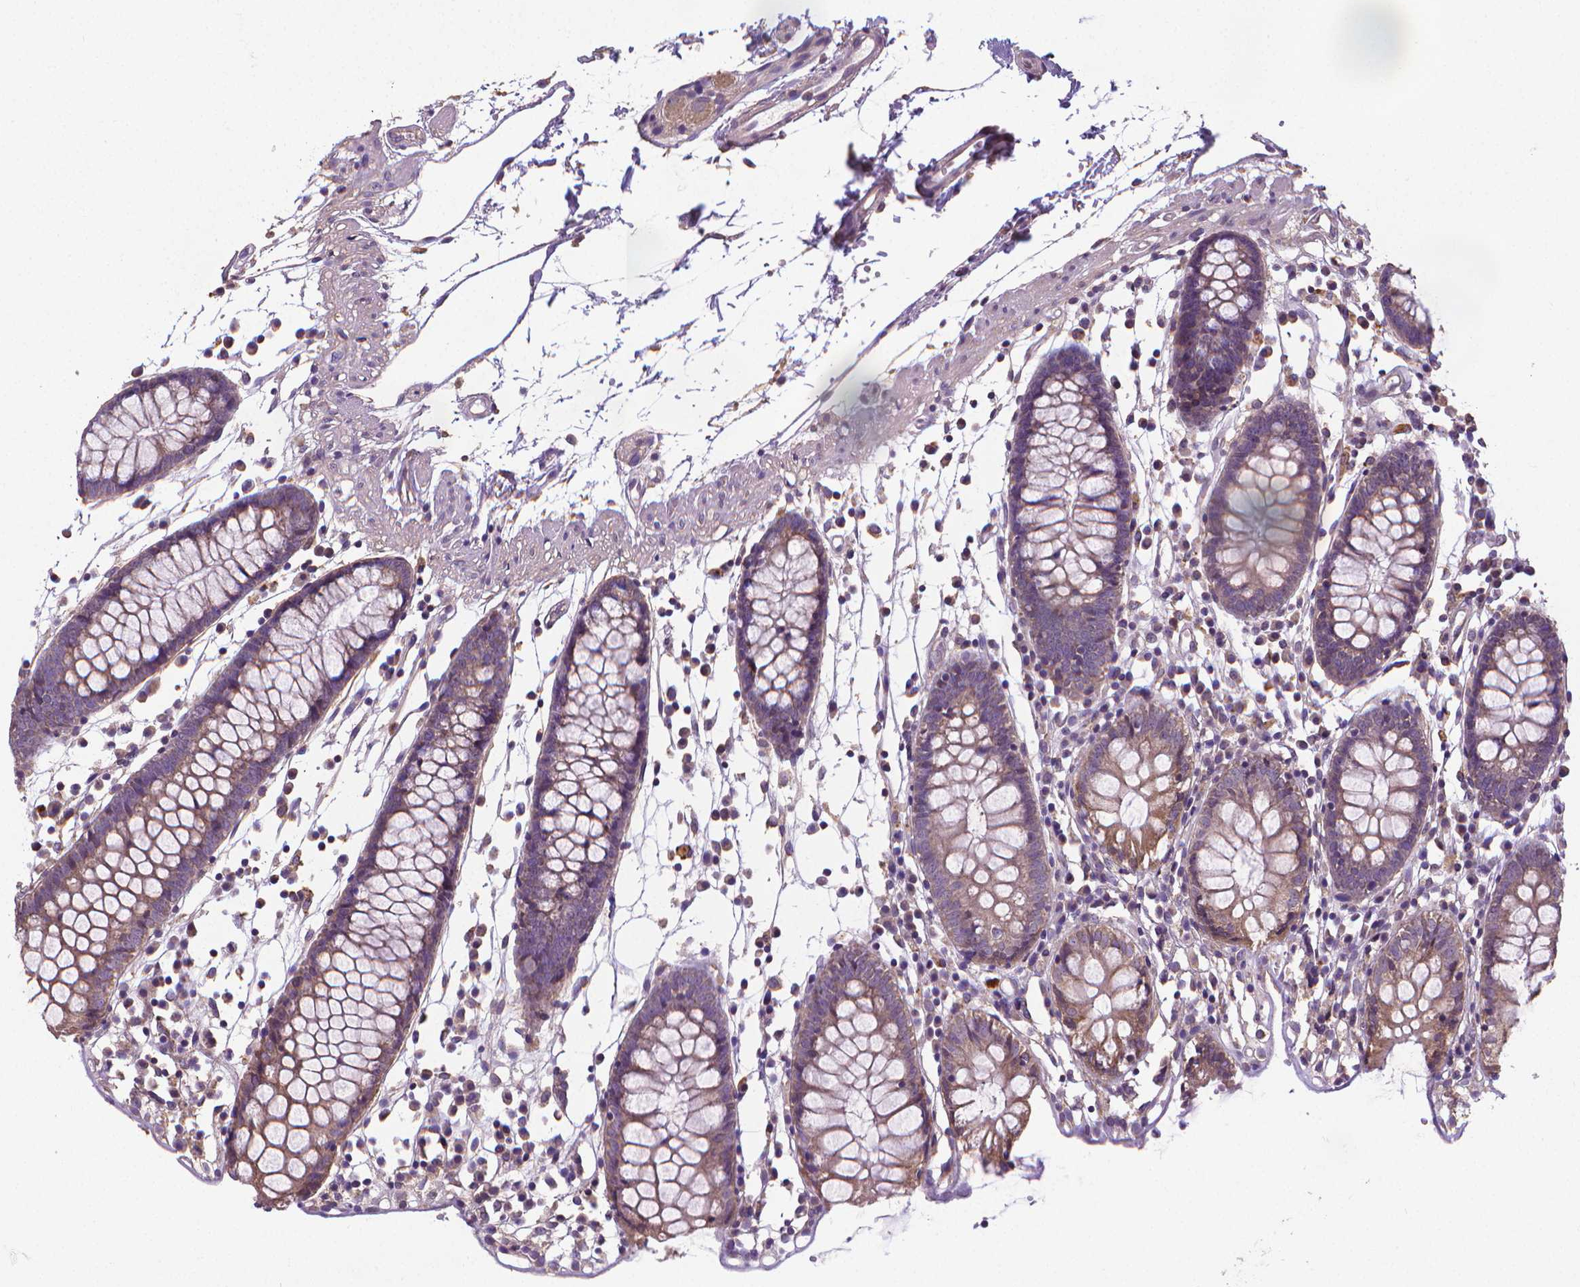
{"staining": {"intensity": "weak", "quantity": "25%-75%", "location": "cytoplasmic/membranous"}, "tissue": "colon", "cell_type": "Endothelial cells", "image_type": "normal", "snomed": [{"axis": "morphology", "description": "Normal tissue, NOS"}, {"axis": "morphology", "description": "Adenocarcinoma, NOS"}, {"axis": "topography", "description": "Colon"}], "caption": "The photomicrograph reveals immunohistochemical staining of unremarkable colon. There is weak cytoplasmic/membranous positivity is appreciated in about 25%-75% of endothelial cells. (DAB = brown stain, brightfield microscopy at high magnification).", "gene": "GPR63", "patient": {"sex": "male", "age": 83}}